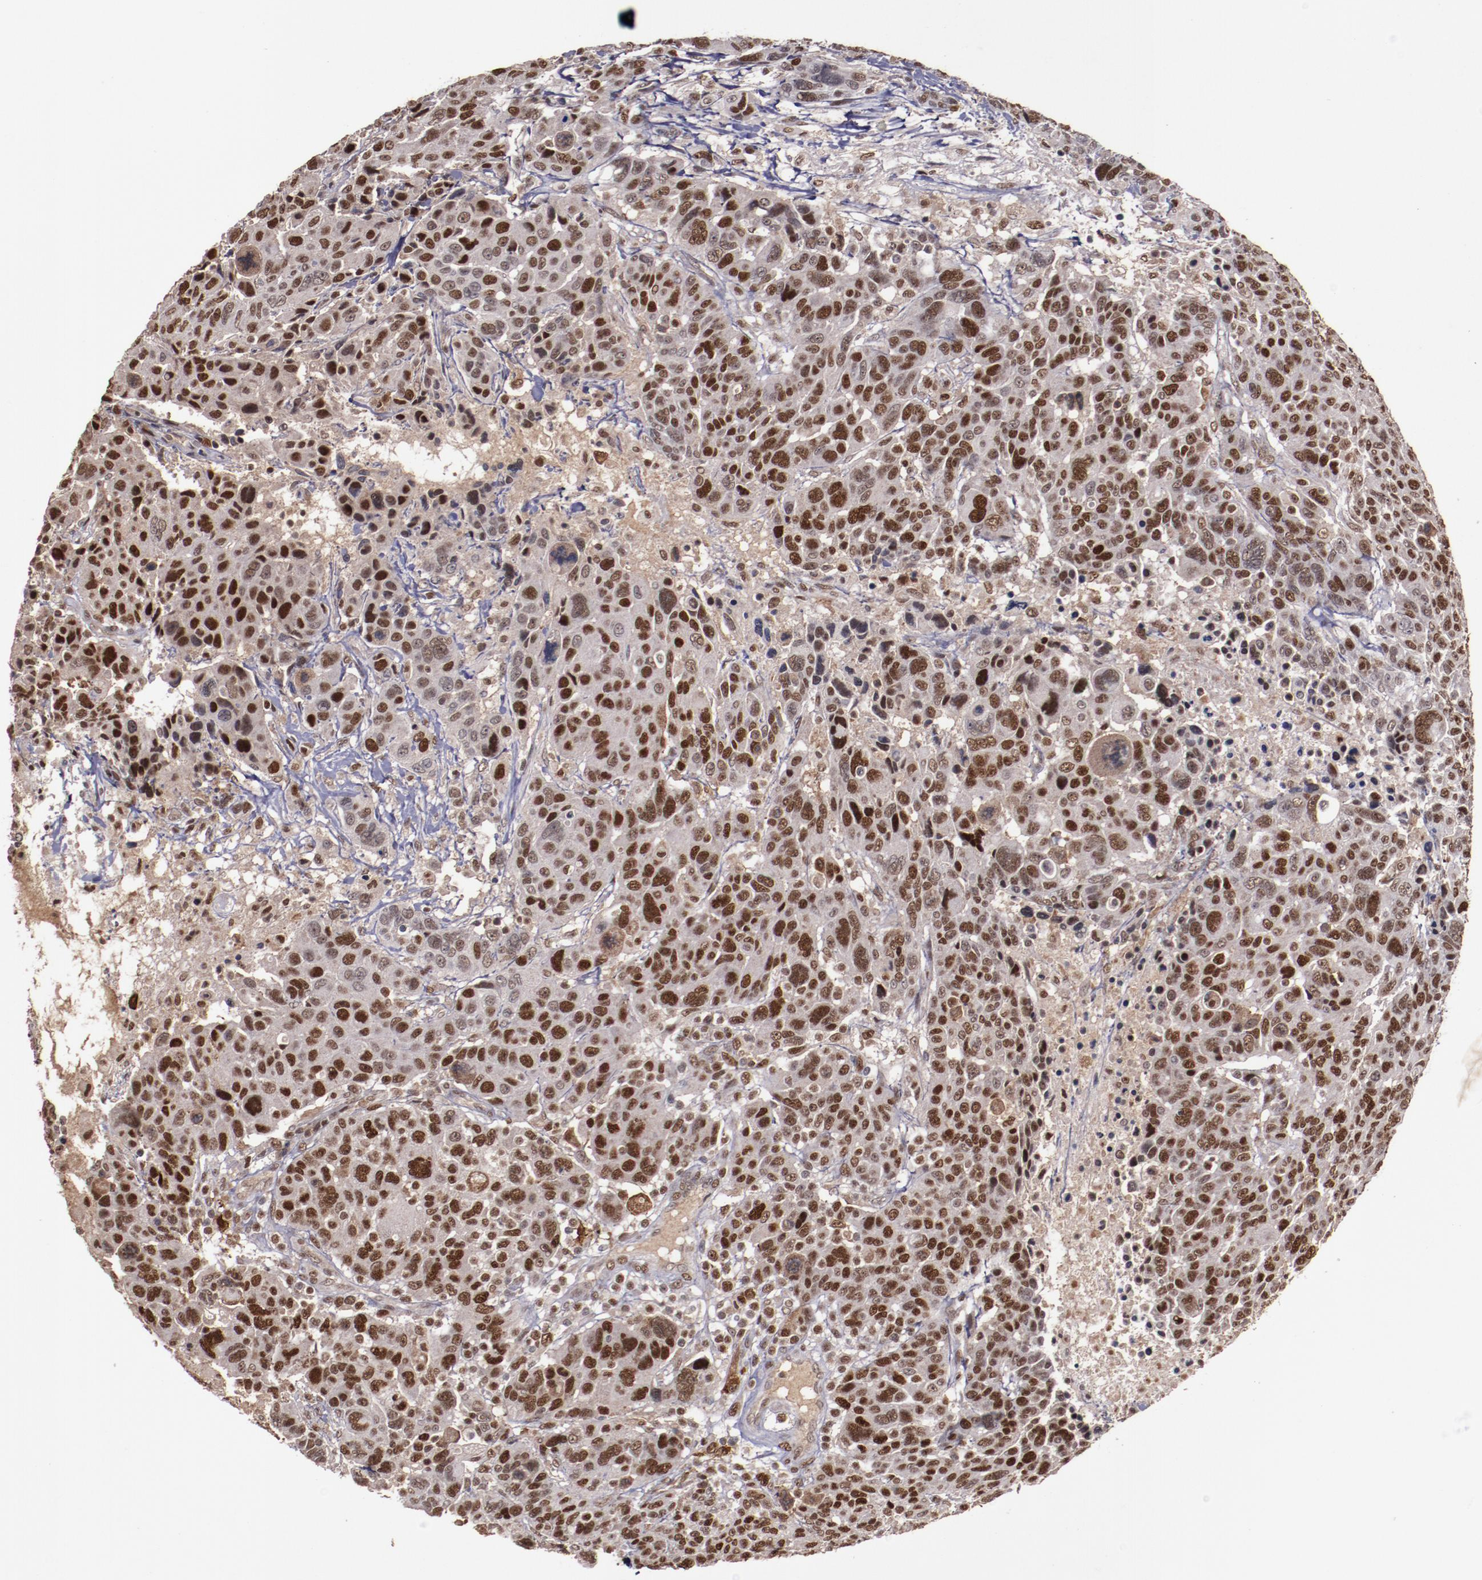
{"staining": {"intensity": "strong", "quantity": ">75%", "location": "nuclear"}, "tissue": "breast cancer", "cell_type": "Tumor cells", "image_type": "cancer", "snomed": [{"axis": "morphology", "description": "Duct carcinoma"}, {"axis": "topography", "description": "Breast"}], "caption": "Immunohistochemical staining of breast cancer (invasive ductal carcinoma) demonstrates high levels of strong nuclear staining in about >75% of tumor cells.", "gene": "CHEK2", "patient": {"sex": "female", "age": 37}}